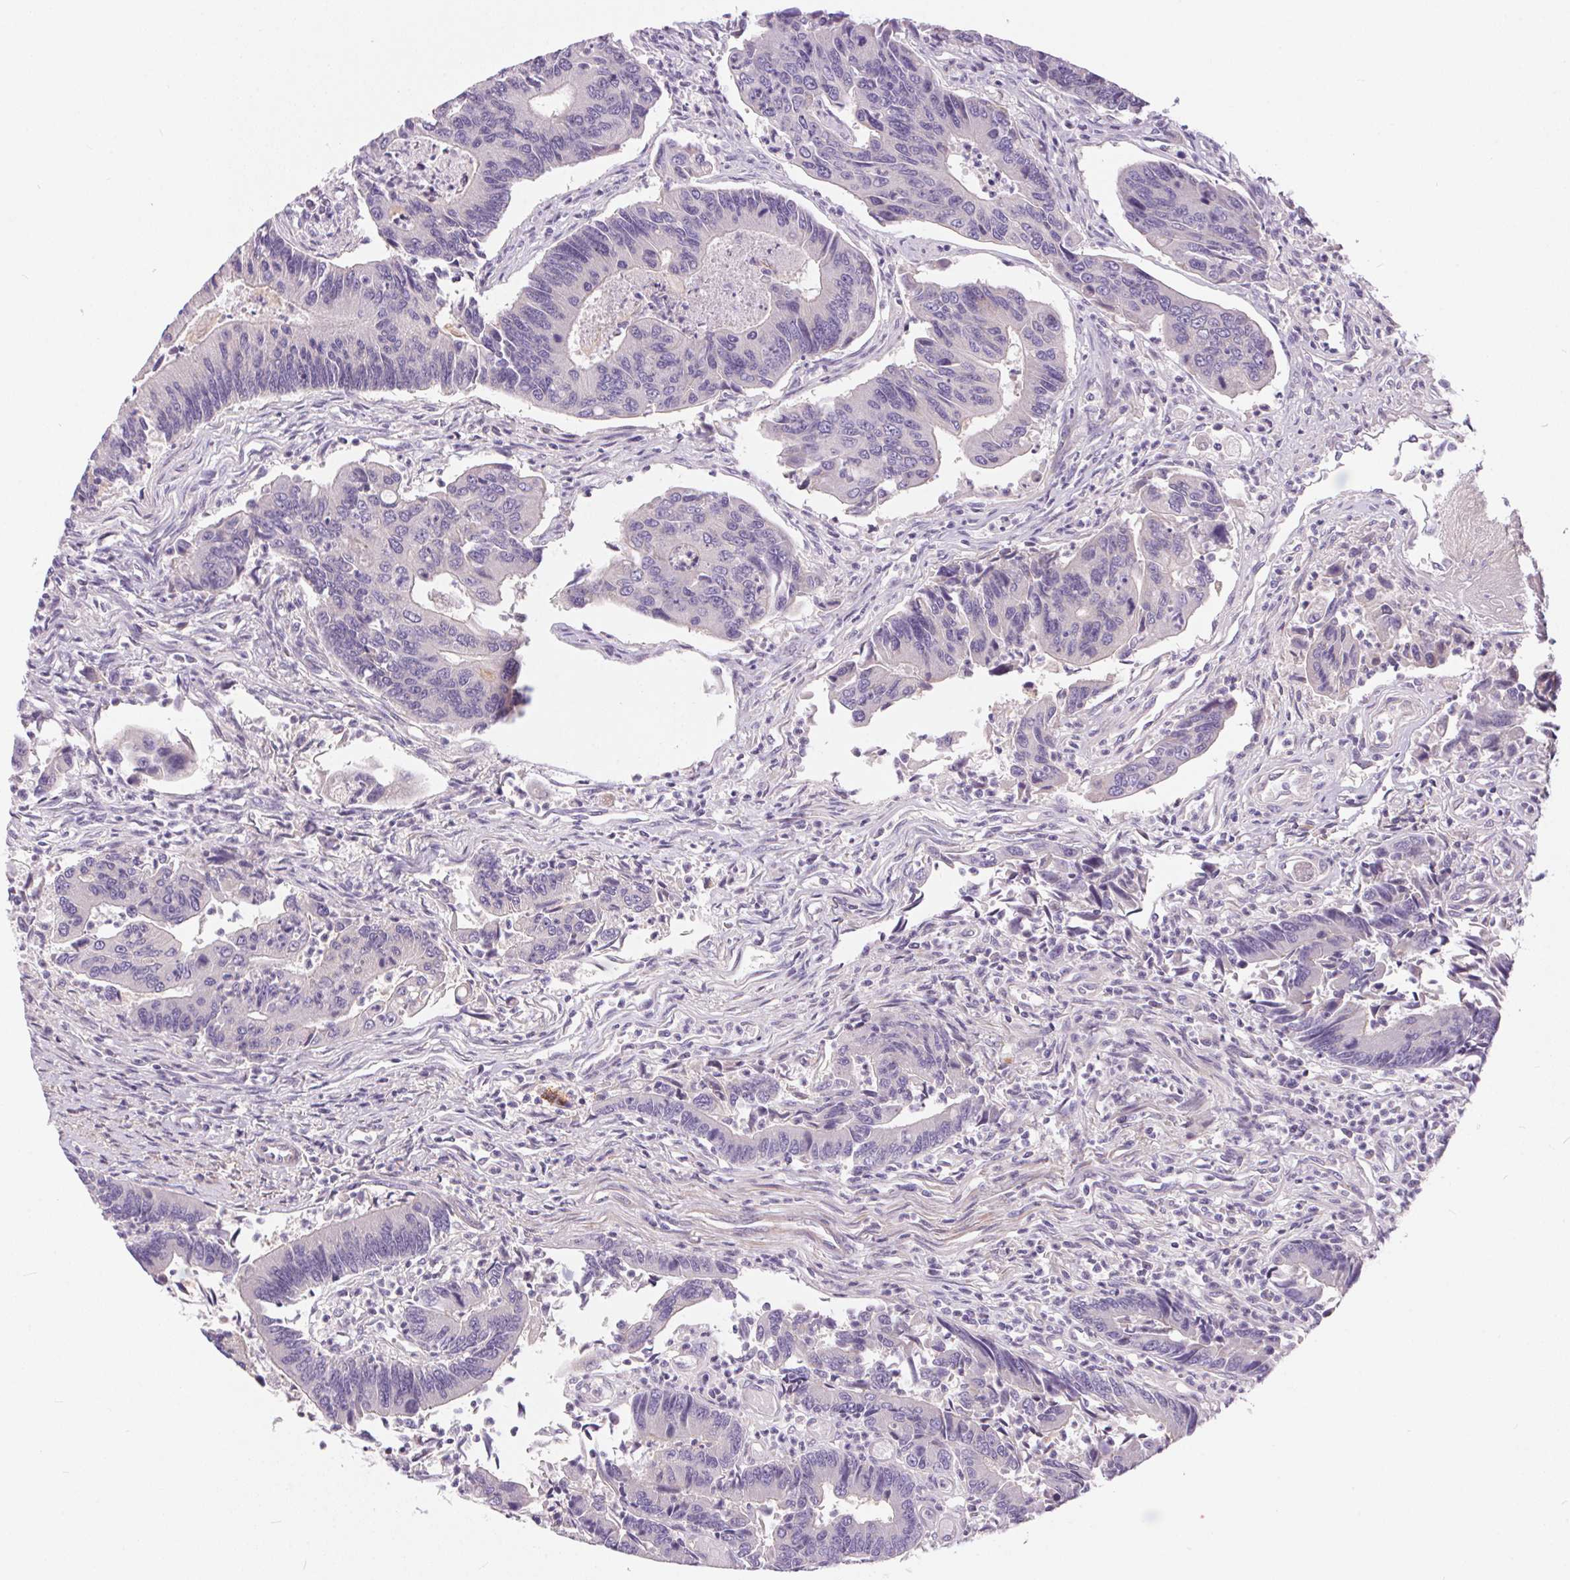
{"staining": {"intensity": "negative", "quantity": "none", "location": "none"}, "tissue": "colorectal cancer", "cell_type": "Tumor cells", "image_type": "cancer", "snomed": [{"axis": "morphology", "description": "Adenocarcinoma, NOS"}, {"axis": "topography", "description": "Colon"}], "caption": "Tumor cells are negative for brown protein staining in colorectal cancer. (Brightfield microscopy of DAB immunohistochemistry at high magnification).", "gene": "UNC13B", "patient": {"sex": "female", "age": 67}}